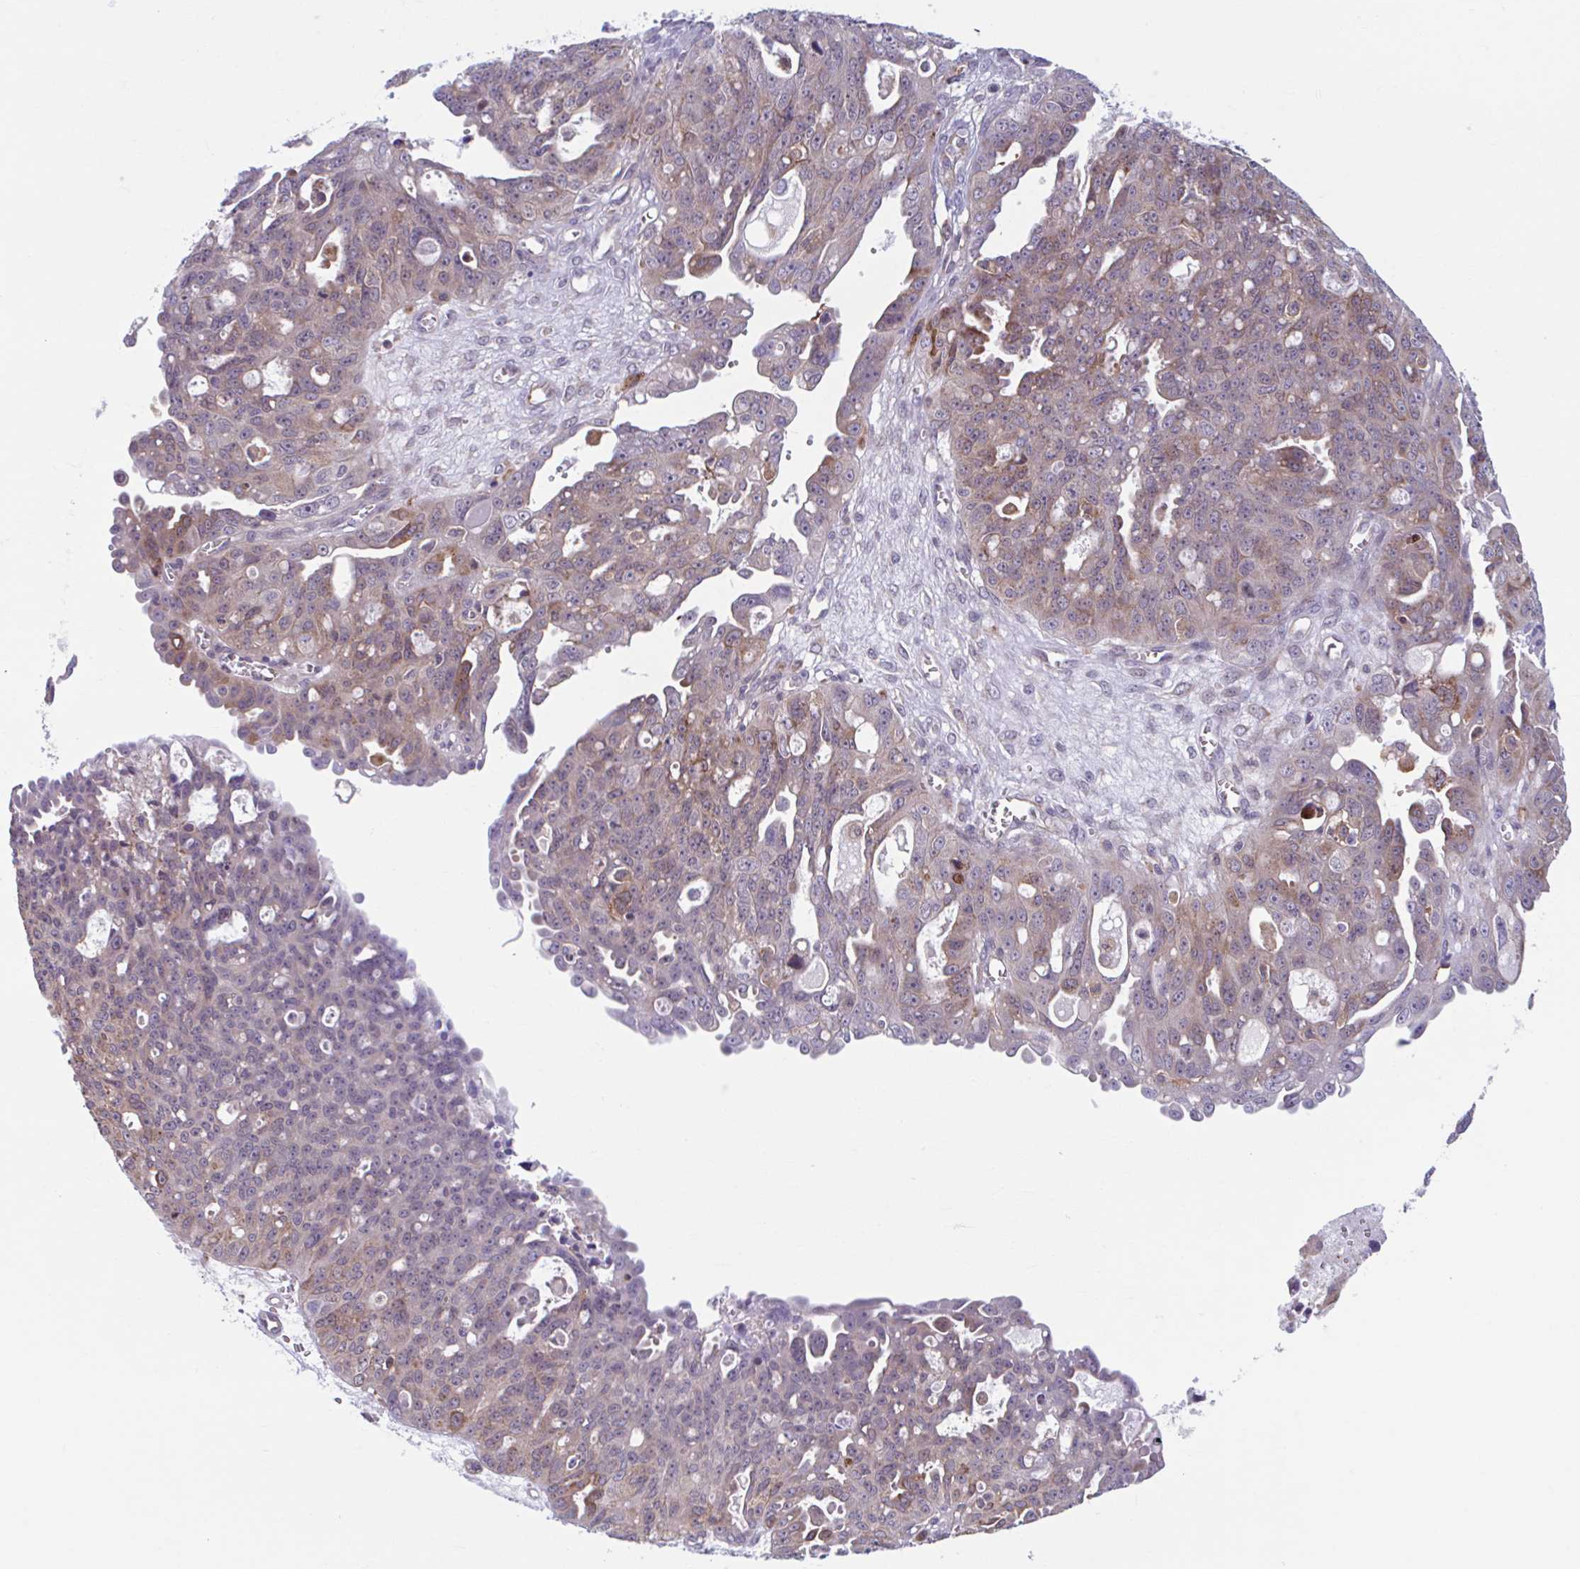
{"staining": {"intensity": "weak", "quantity": "25%-75%", "location": "cytoplasmic/membranous"}, "tissue": "ovarian cancer", "cell_type": "Tumor cells", "image_type": "cancer", "snomed": [{"axis": "morphology", "description": "Carcinoma, endometroid"}, {"axis": "topography", "description": "Ovary"}], "caption": "IHC (DAB (3,3'-diaminobenzidine)) staining of ovarian cancer (endometroid carcinoma) demonstrates weak cytoplasmic/membranous protein expression in about 25%-75% of tumor cells.", "gene": "ADAT3", "patient": {"sex": "female", "age": 70}}